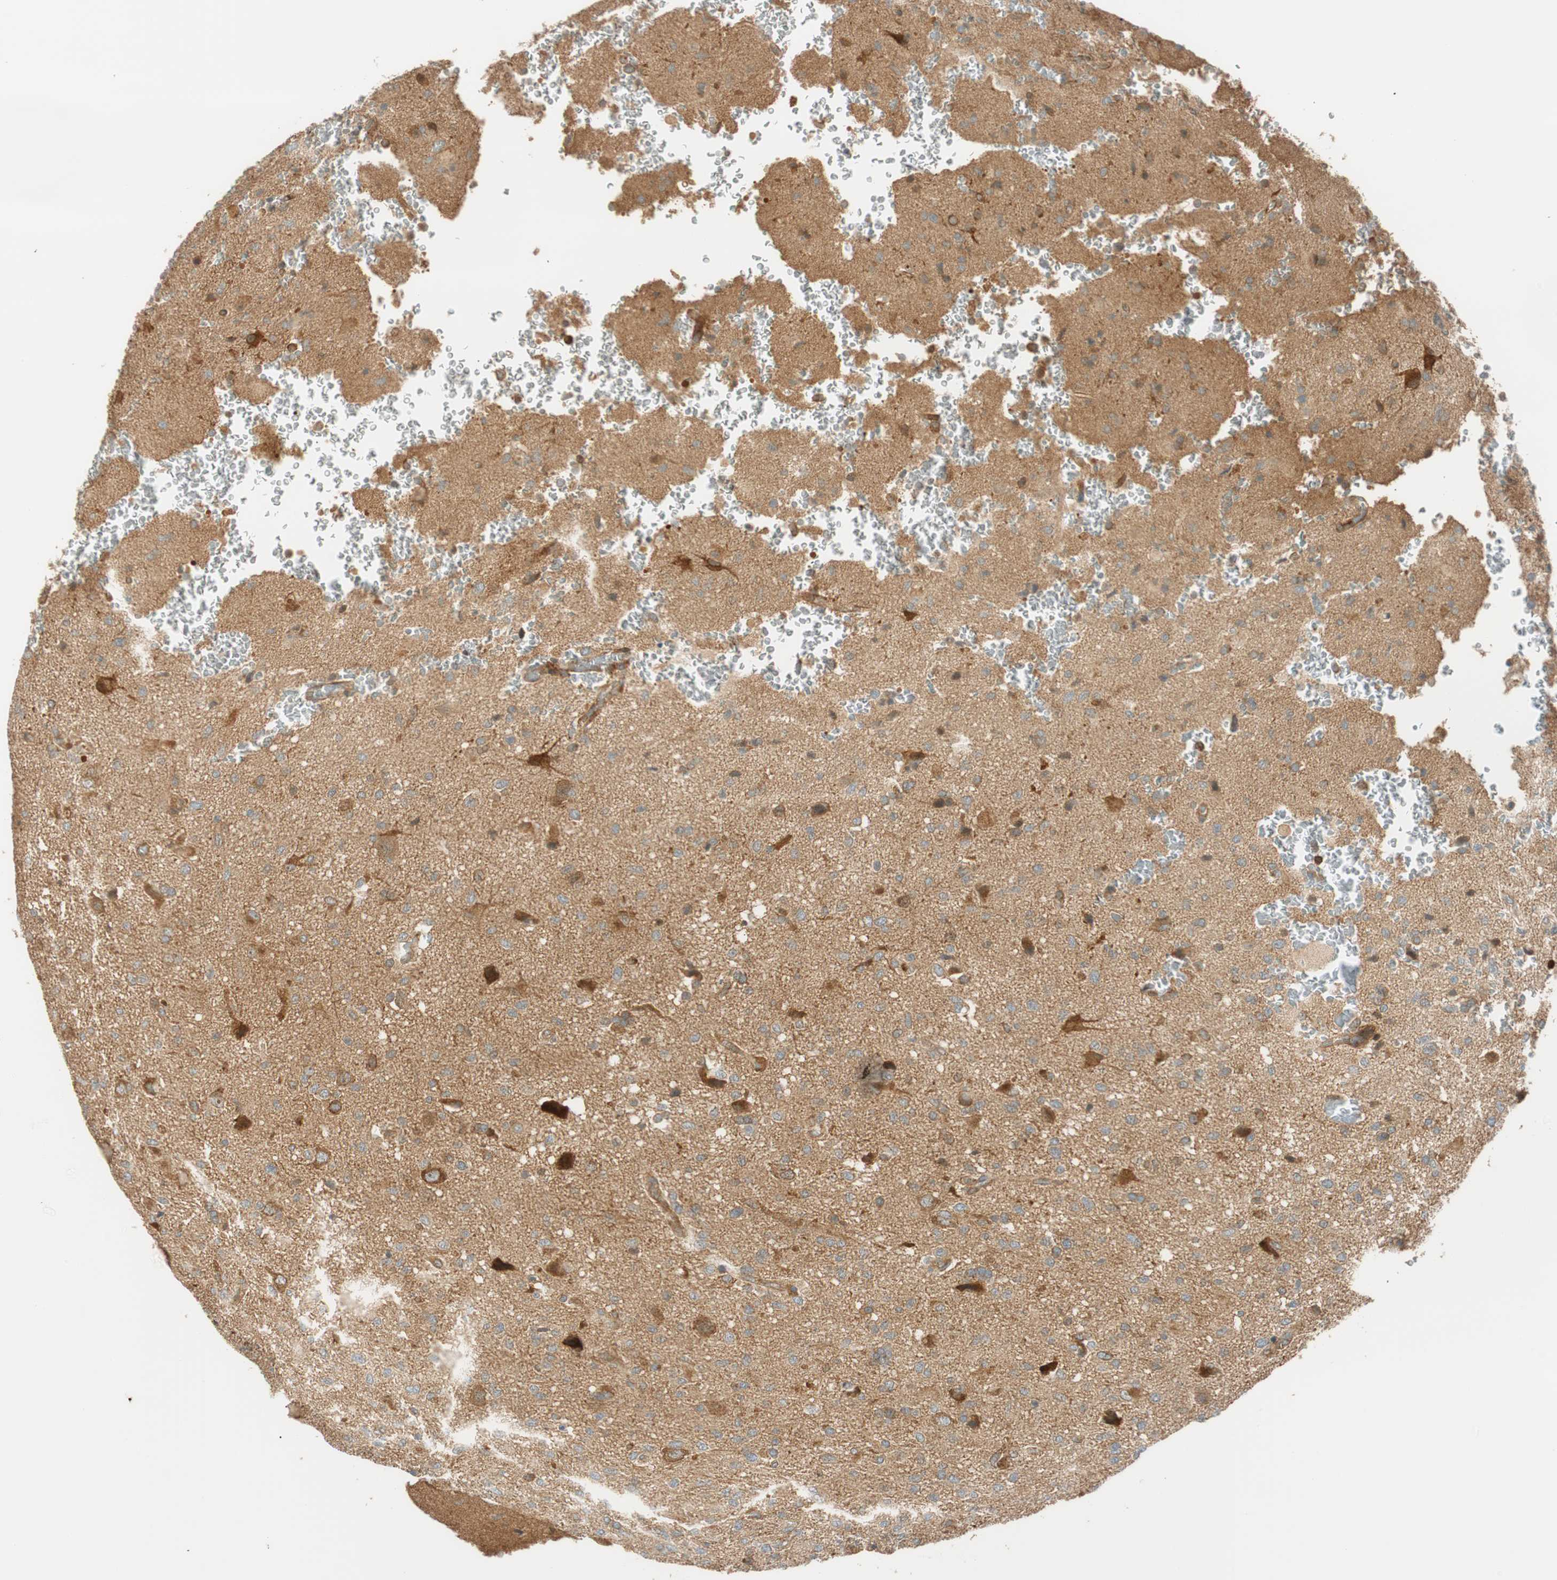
{"staining": {"intensity": "moderate", "quantity": "25%-75%", "location": "cytoplasmic/membranous"}, "tissue": "glioma", "cell_type": "Tumor cells", "image_type": "cancer", "snomed": [{"axis": "morphology", "description": "Glioma, malignant, High grade"}, {"axis": "topography", "description": "Brain"}], "caption": "IHC staining of glioma, which demonstrates medium levels of moderate cytoplasmic/membranous positivity in about 25%-75% of tumor cells indicating moderate cytoplasmic/membranous protein positivity. The staining was performed using DAB (3,3'-diaminobenzidine) (brown) for protein detection and nuclei were counterstained in hematoxylin (blue).", "gene": "ABI1", "patient": {"sex": "male", "age": 71}}